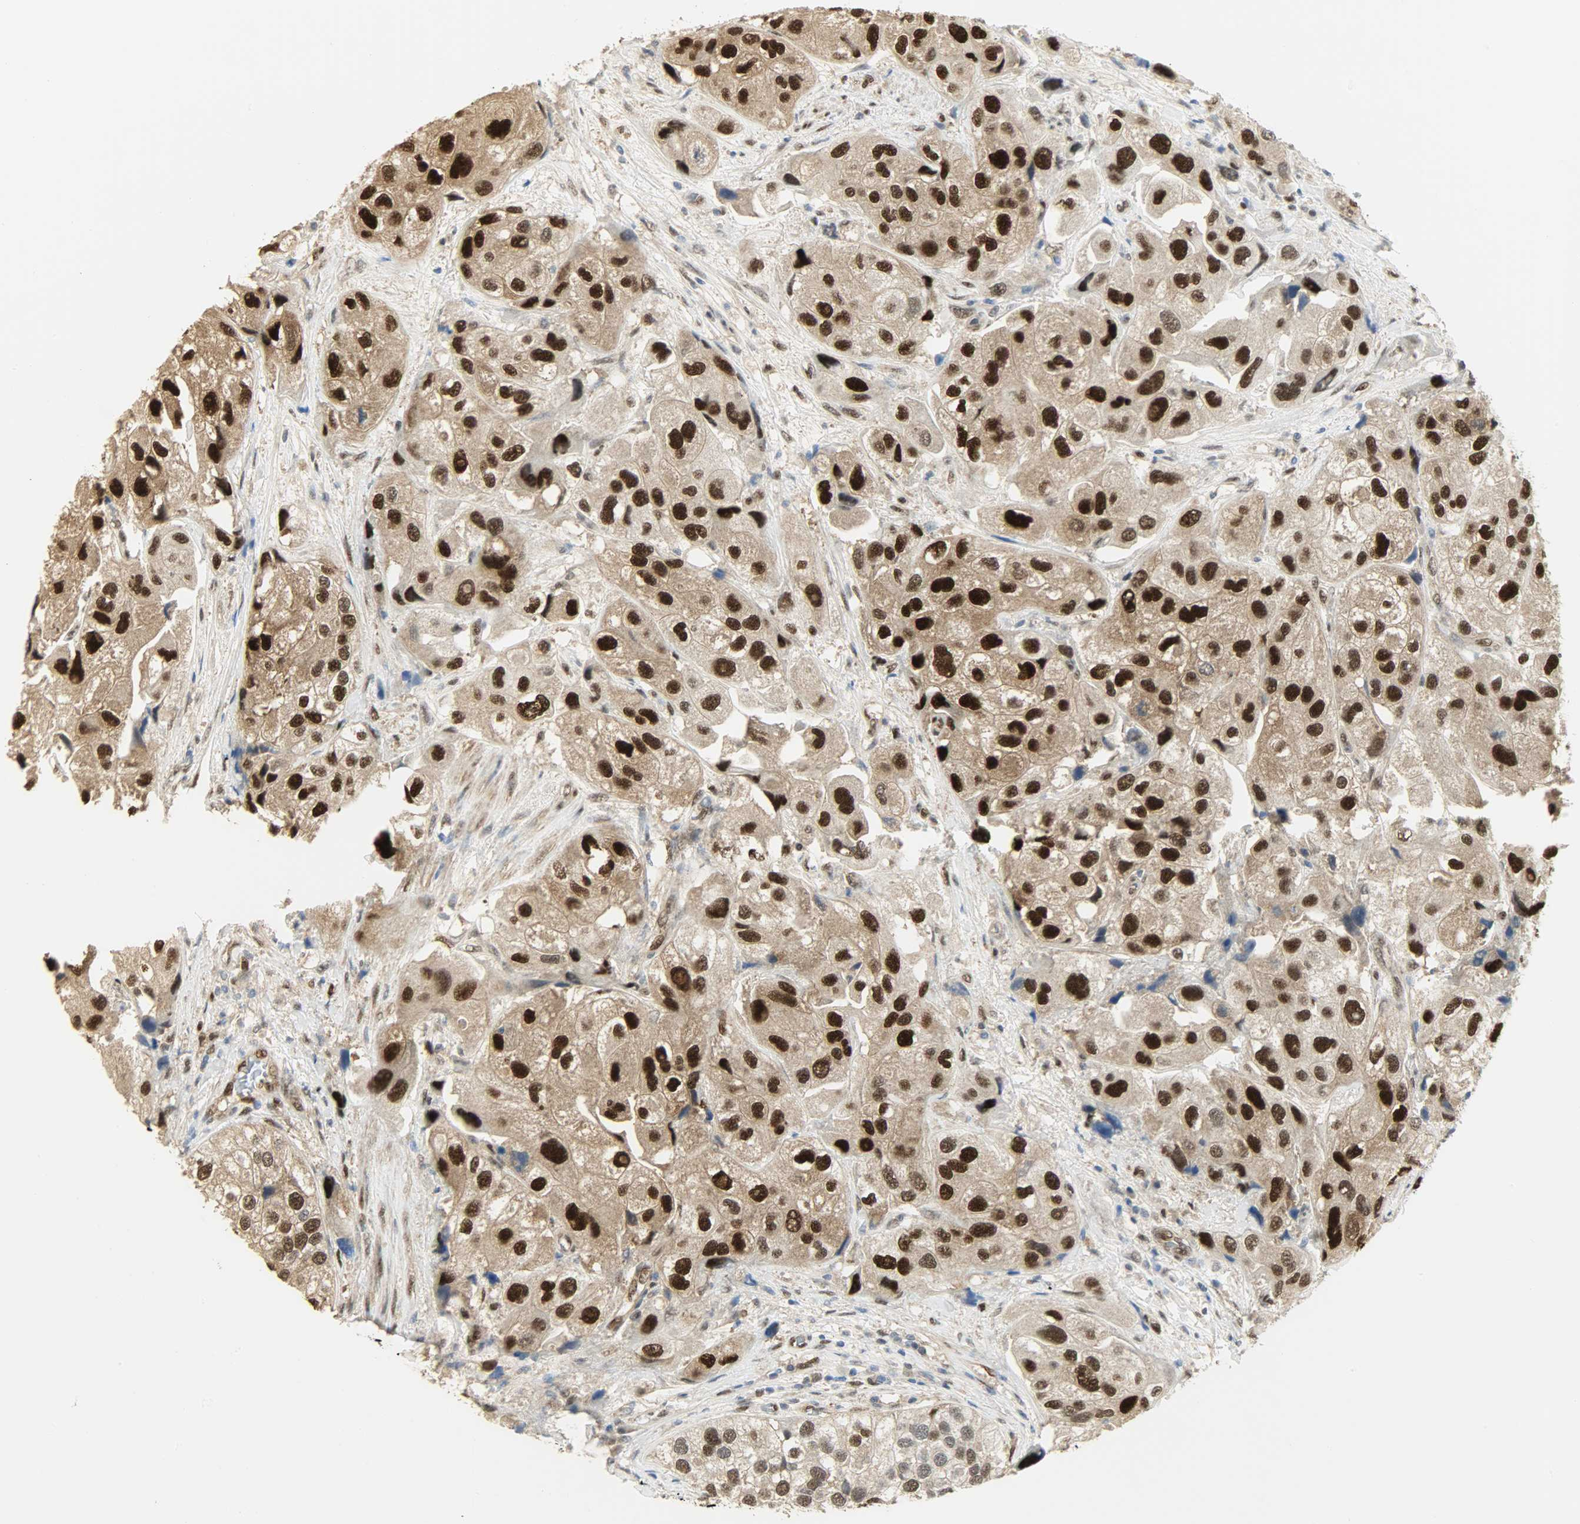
{"staining": {"intensity": "strong", "quantity": ">75%", "location": "nuclear"}, "tissue": "urothelial cancer", "cell_type": "Tumor cells", "image_type": "cancer", "snomed": [{"axis": "morphology", "description": "Urothelial carcinoma, High grade"}, {"axis": "topography", "description": "Urinary bladder"}], "caption": "Human urothelial cancer stained for a protein (brown) shows strong nuclear positive staining in approximately >75% of tumor cells.", "gene": "NPEPL1", "patient": {"sex": "female", "age": 64}}